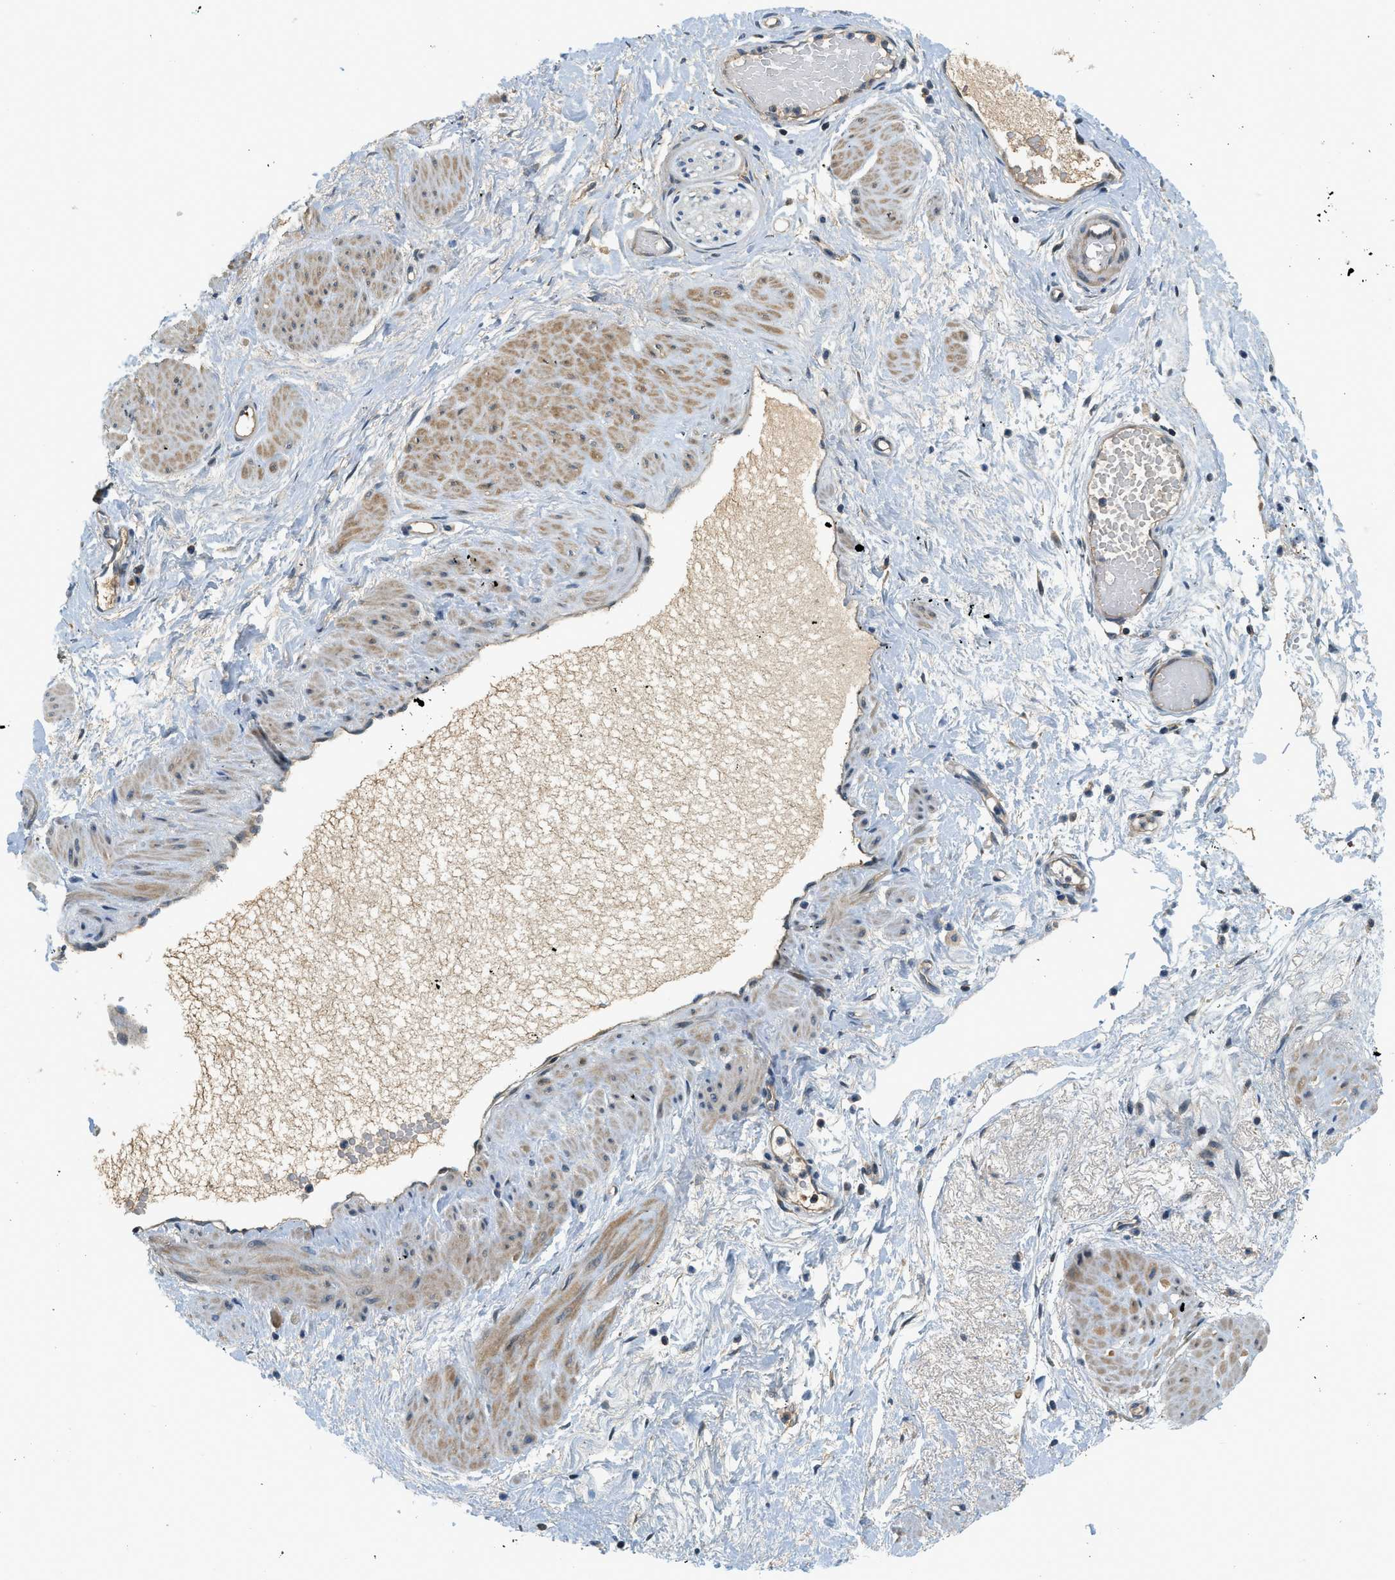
{"staining": {"intensity": "moderate", "quantity": ">75%", "location": "cytoplasmic/membranous,nuclear"}, "tissue": "adipose tissue", "cell_type": "Adipocytes", "image_type": "normal", "snomed": [{"axis": "morphology", "description": "Normal tissue, NOS"}, {"axis": "topography", "description": "Soft tissue"}, {"axis": "topography", "description": "Vascular tissue"}], "caption": "Benign adipose tissue exhibits moderate cytoplasmic/membranous,nuclear positivity in about >75% of adipocytes Ihc stains the protein of interest in brown and the nuclei are stained blue..", "gene": "KCNK1", "patient": {"sex": "female", "age": 35}}